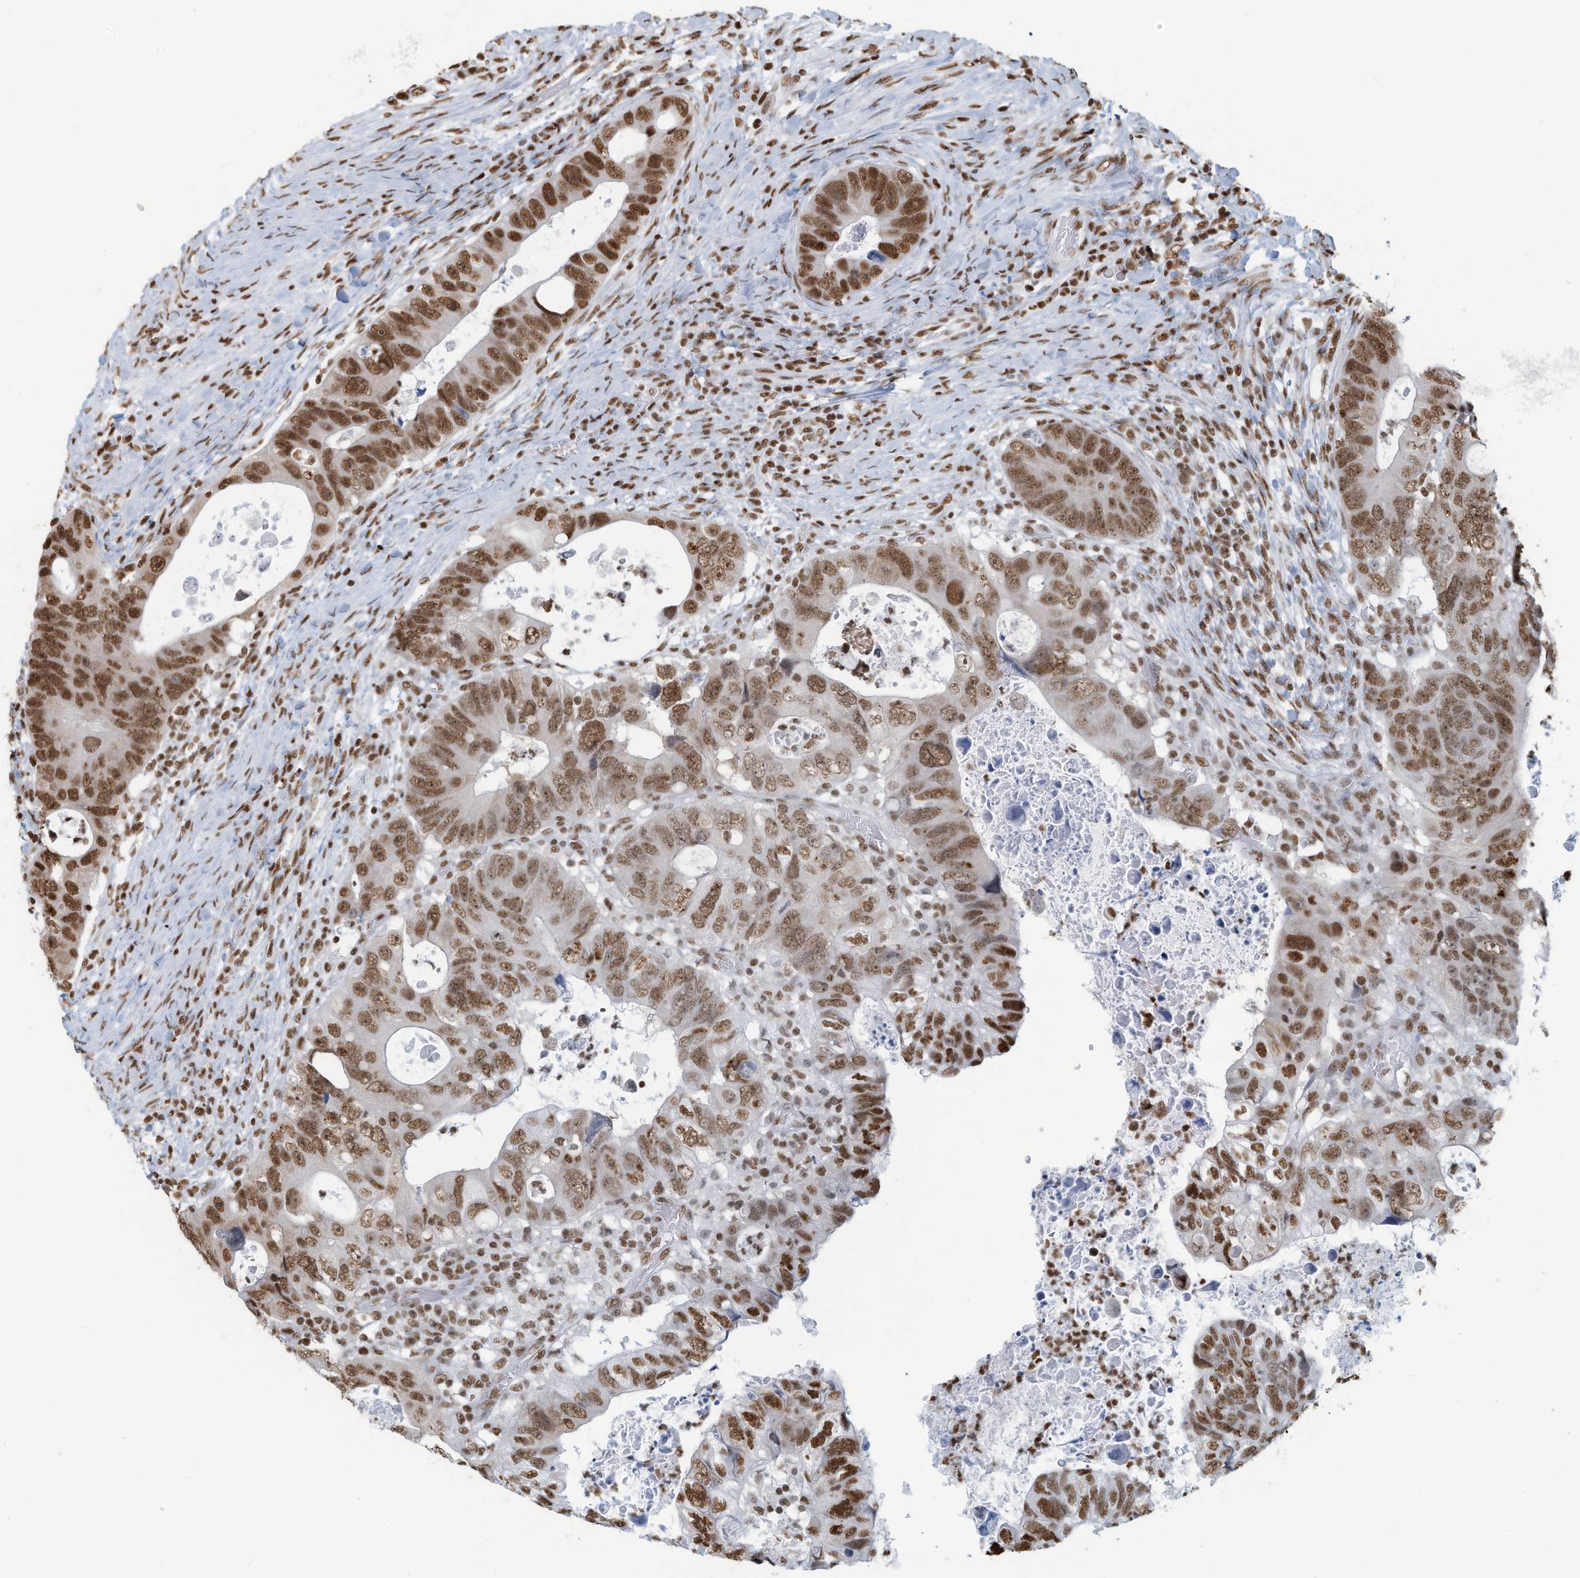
{"staining": {"intensity": "strong", "quantity": ">75%", "location": "nuclear"}, "tissue": "colorectal cancer", "cell_type": "Tumor cells", "image_type": "cancer", "snomed": [{"axis": "morphology", "description": "Adenocarcinoma, NOS"}, {"axis": "topography", "description": "Rectum"}], "caption": "Tumor cells display strong nuclear positivity in approximately >75% of cells in colorectal cancer.", "gene": "SARNP", "patient": {"sex": "male", "age": 59}}